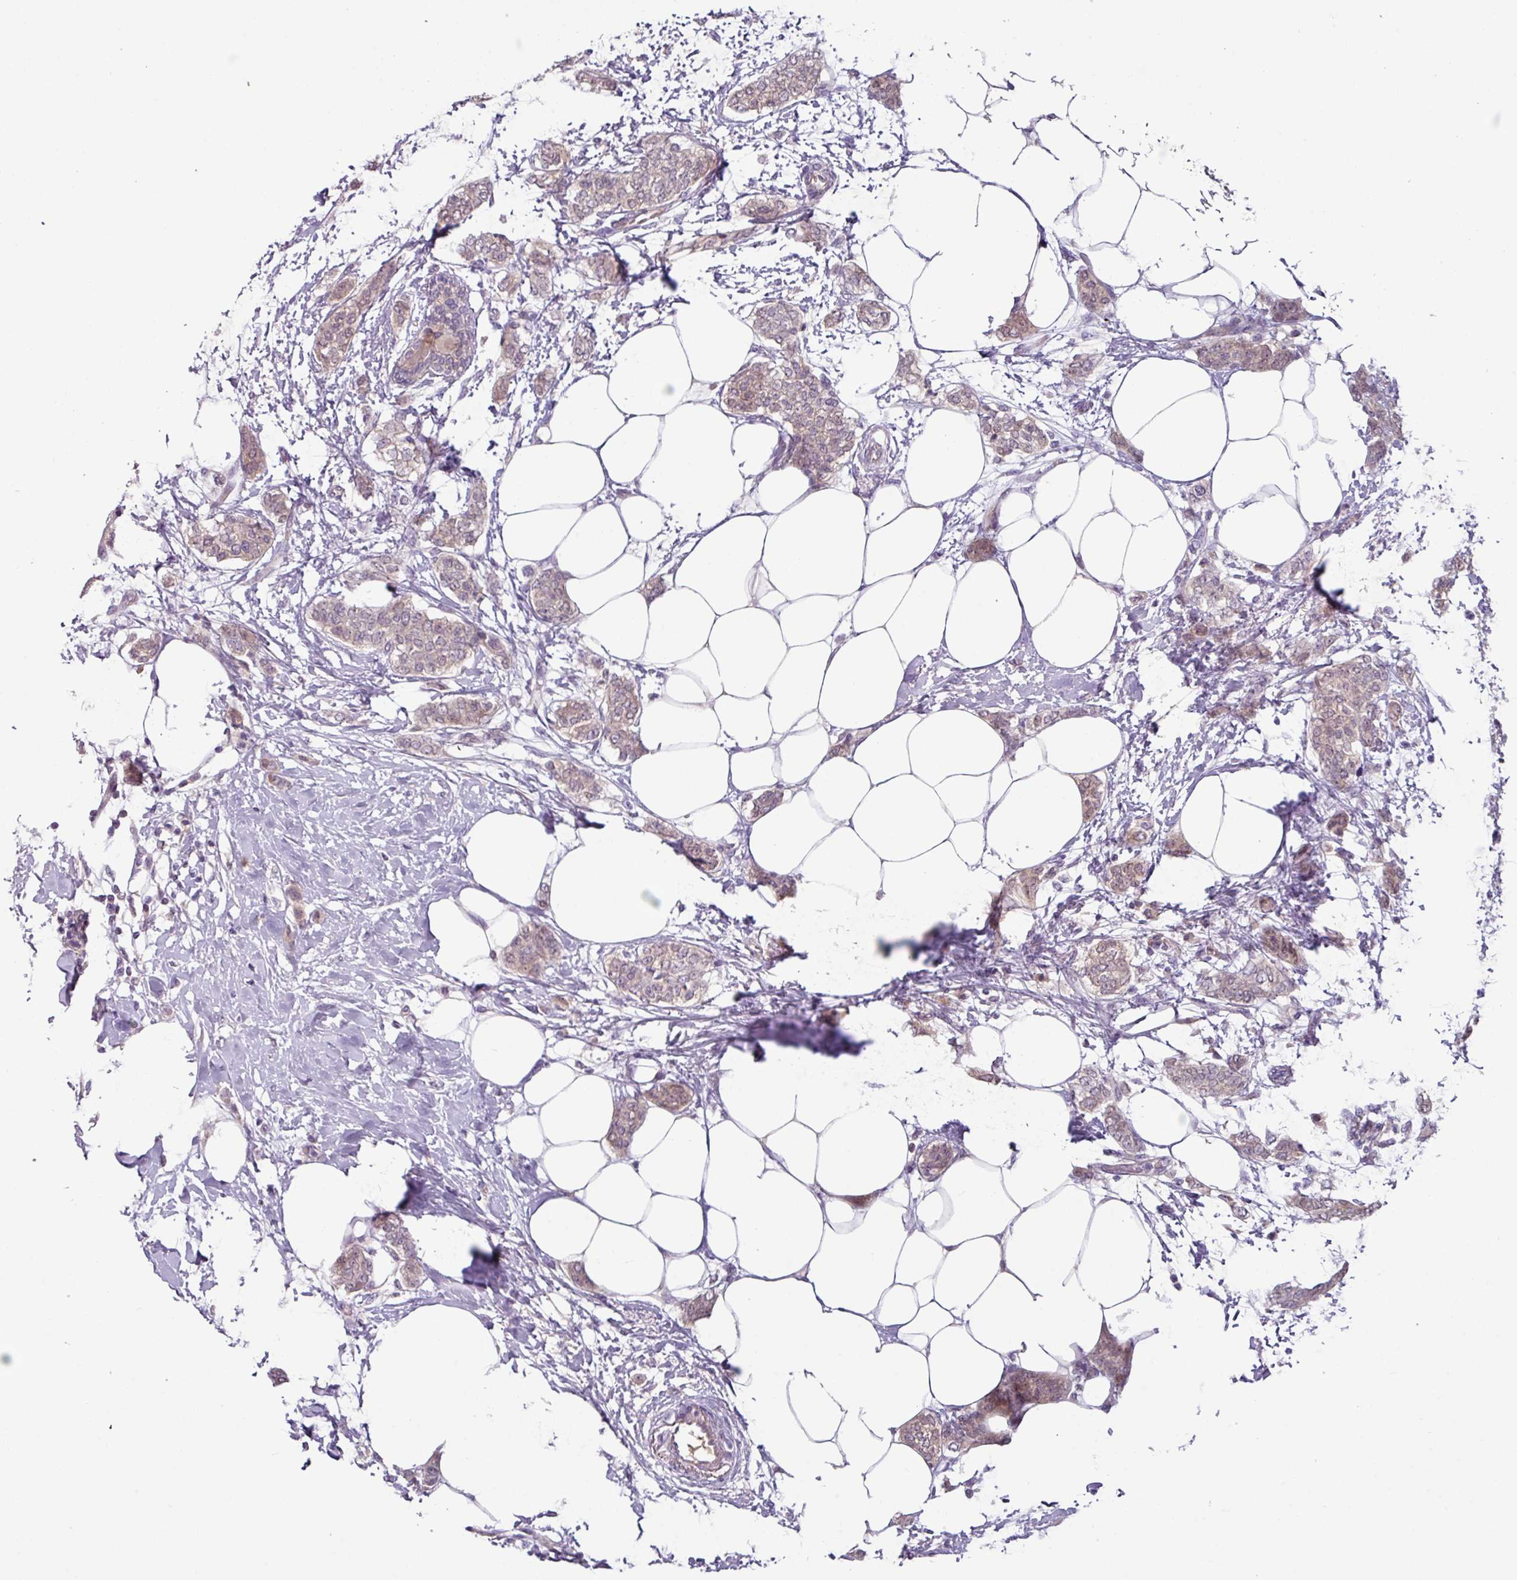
{"staining": {"intensity": "weak", "quantity": "25%-75%", "location": "cytoplasmic/membranous"}, "tissue": "breast cancer", "cell_type": "Tumor cells", "image_type": "cancer", "snomed": [{"axis": "morphology", "description": "Duct carcinoma"}, {"axis": "topography", "description": "Breast"}], "caption": "This histopathology image demonstrates immunohistochemistry (IHC) staining of human breast invasive ductal carcinoma, with low weak cytoplasmic/membranous staining in approximately 25%-75% of tumor cells.", "gene": "SLC5A10", "patient": {"sex": "female", "age": 72}}